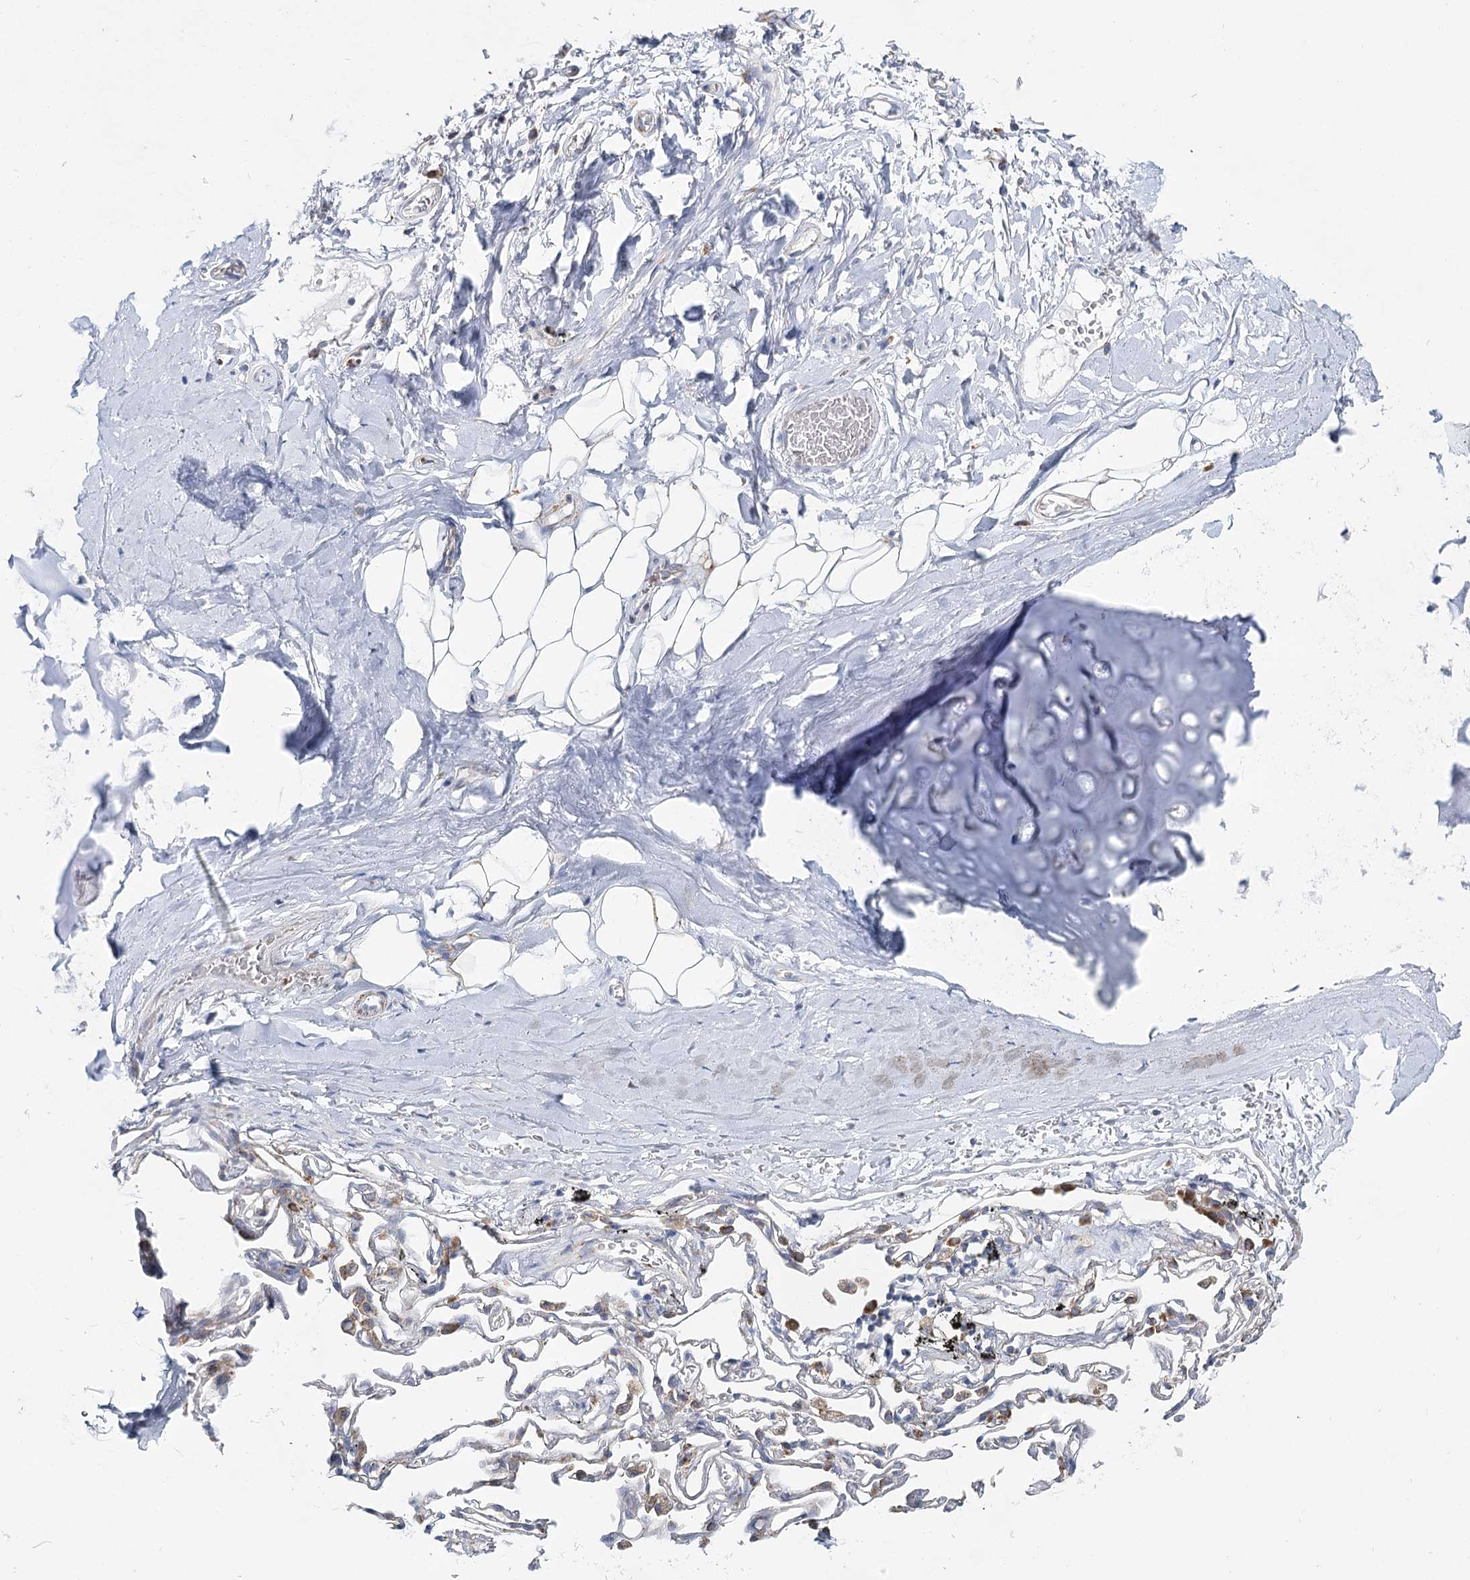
{"staining": {"intensity": "moderate", "quantity": "<25%", "location": "cytoplasmic/membranous"}, "tissue": "adipose tissue", "cell_type": "Adipocytes", "image_type": "normal", "snomed": [{"axis": "morphology", "description": "Normal tissue, NOS"}, {"axis": "topography", "description": "Lymph node"}, {"axis": "topography", "description": "Bronchus"}], "caption": "Immunohistochemical staining of normal human adipose tissue displays <25% levels of moderate cytoplasmic/membranous protein expression in about <25% of adipocytes.", "gene": "THUMPD3", "patient": {"sex": "male", "age": 63}}